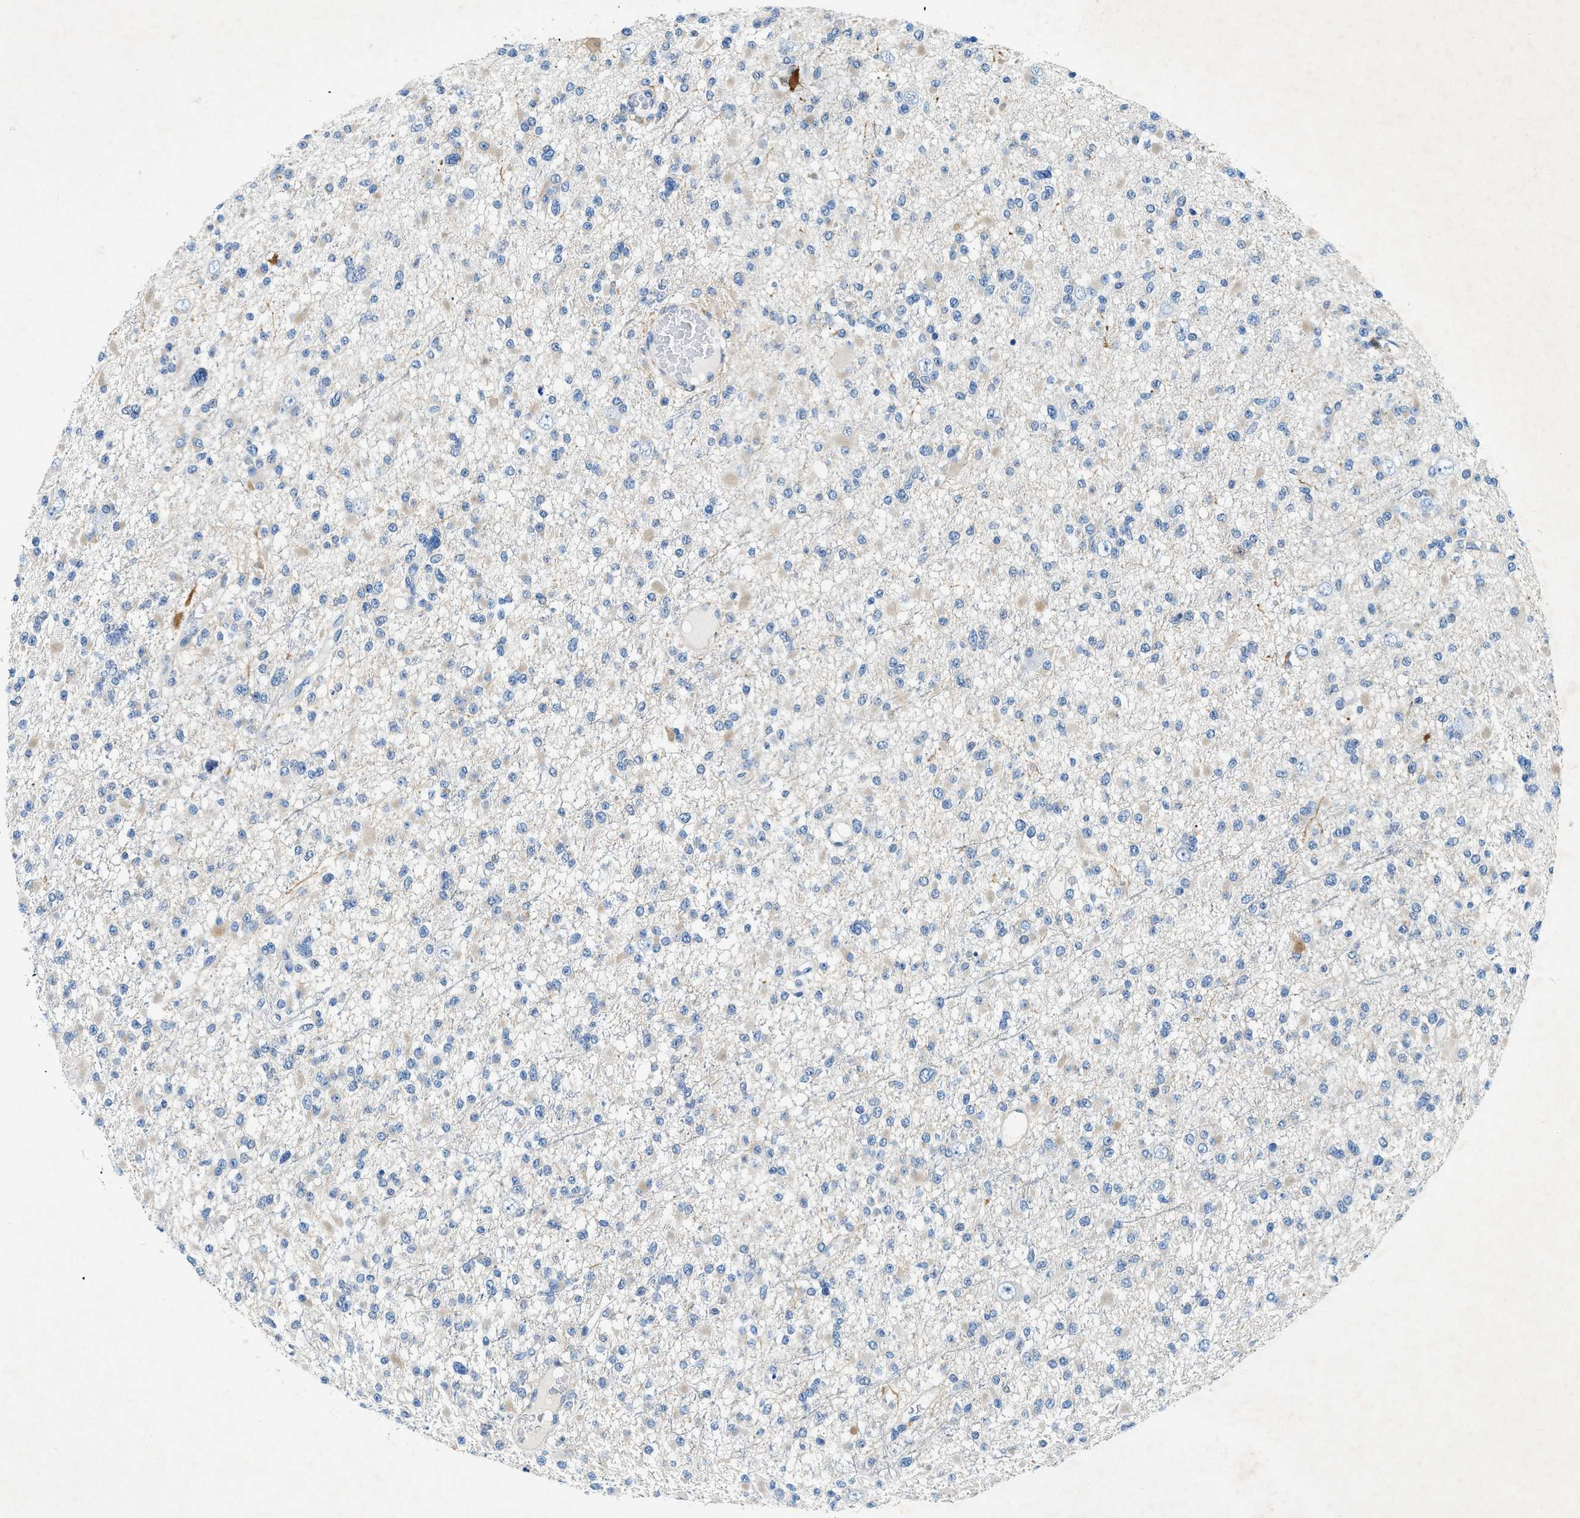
{"staining": {"intensity": "negative", "quantity": "none", "location": "none"}, "tissue": "glioma", "cell_type": "Tumor cells", "image_type": "cancer", "snomed": [{"axis": "morphology", "description": "Glioma, malignant, Low grade"}, {"axis": "topography", "description": "Brain"}], "caption": "Immunohistochemistry image of neoplastic tissue: human glioma stained with DAB reveals no significant protein positivity in tumor cells.", "gene": "ZDHHC13", "patient": {"sex": "female", "age": 22}}